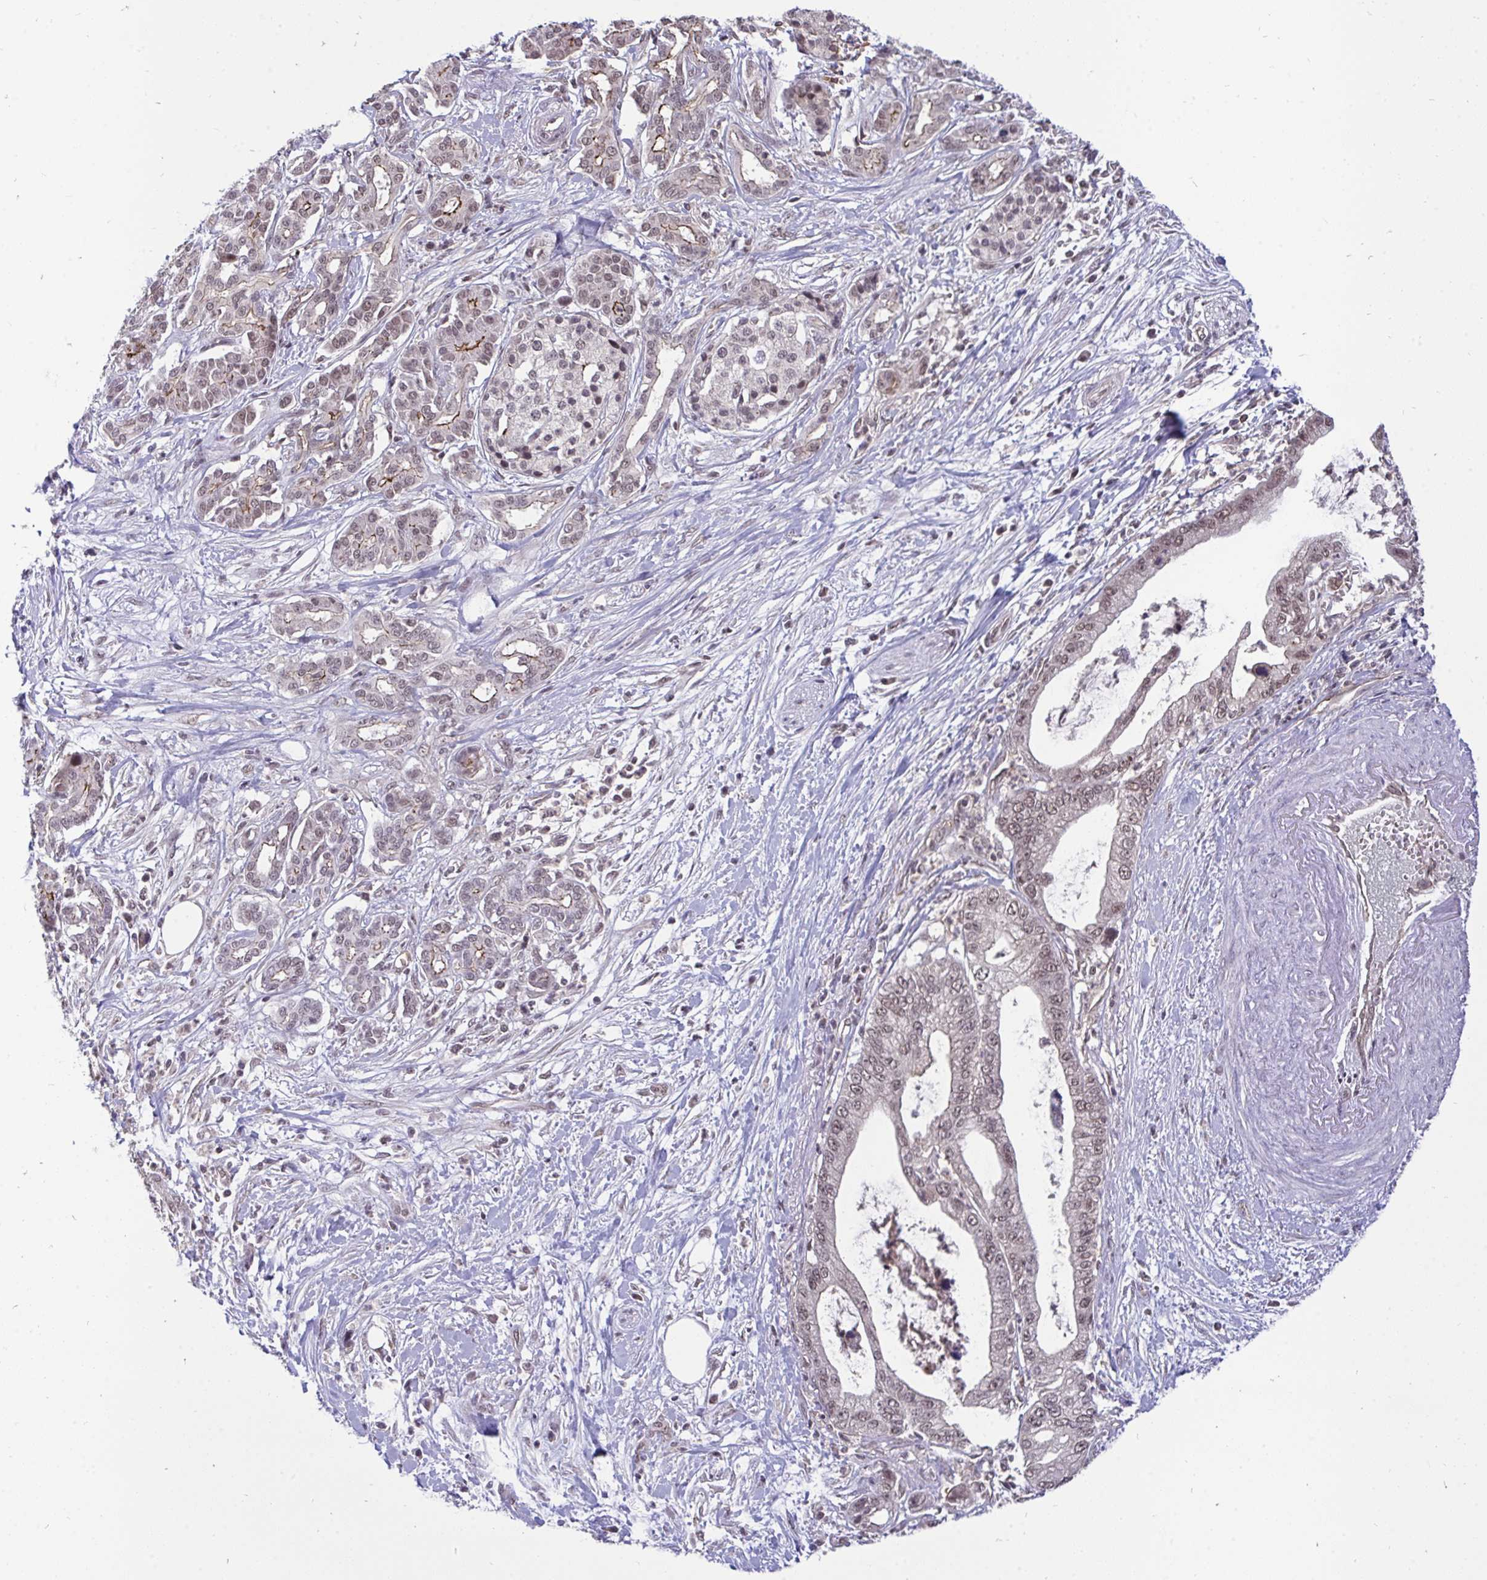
{"staining": {"intensity": "weak", "quantity": "25%-75%", "location": "nuclear"}, "tissue": "pancreatic cancer", "cell_type": "Tumor cells", "image_type": "cancer", "snomed": [{"axis": "morphology", "description": "Adenocarcinoma, NOS"}, {"axis": "topography", "description": "Pancreas"}], "caption": "A brown stain labels weak nuclear staining of a protein in human pancreatic cancer (adenocarcinoma) tumor cells.", "gene": "PPP1CA", "patient": {"sex": "male", "age": 69}}